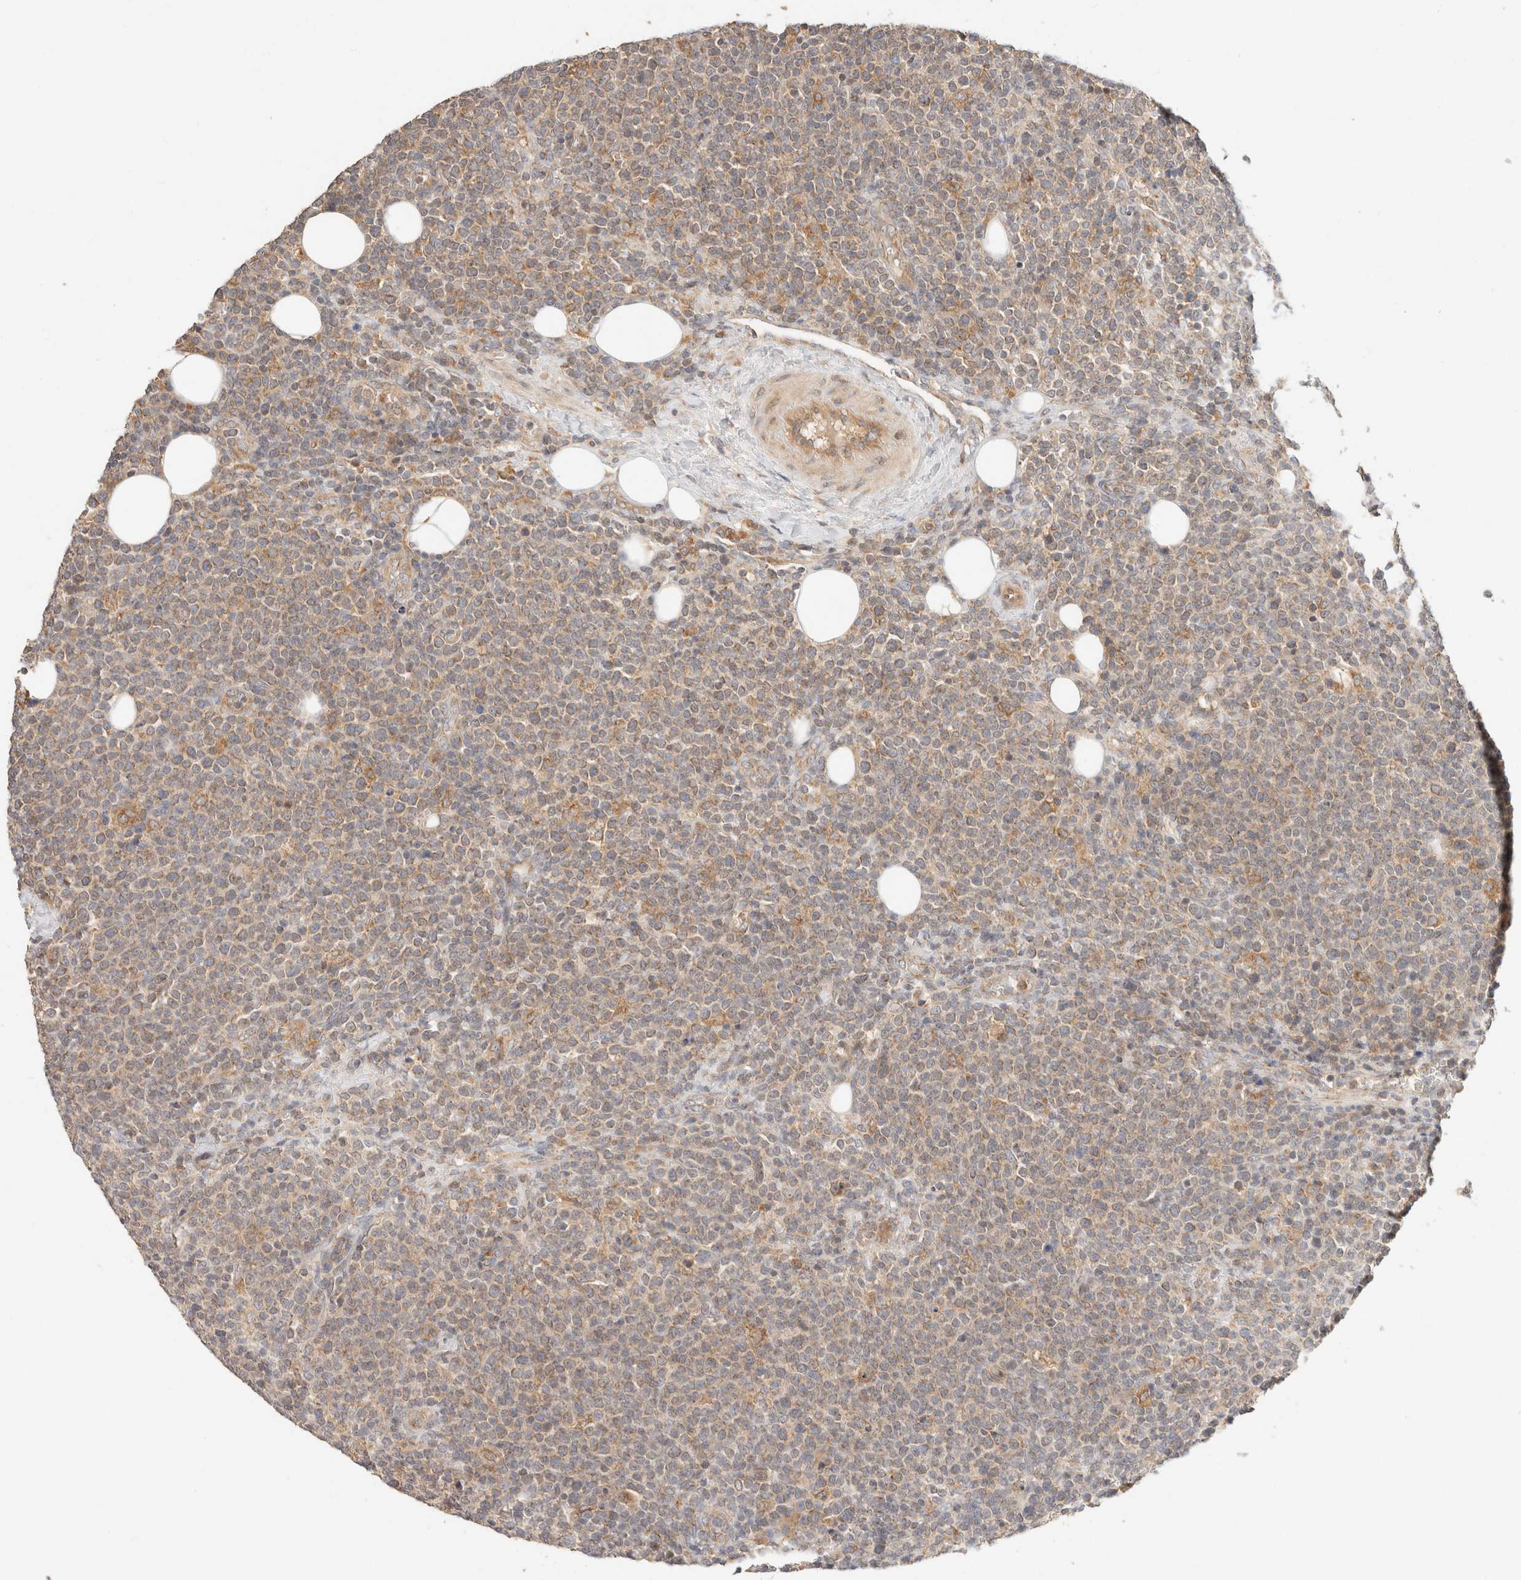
{"staining": {"intensity": "moderate", "quantity": "<25%", "location": "cytoplasmic/membranous"}, "tissue": "lymphoma", "cell_type": "Tumor cells", "image_type": "cancer", "snomed": [{"axis": "morphology", "description": "Malignant lymphoma, non-Hodgkin's type, High grade"}, {"axis": "topography", "description": "Lymph node"}], "caption": "Immunohistochemical staining of human lymphoma displays moderate cytoplasmic/membranous protein expression in about <25% of tumor cells.", "gene": "TACC1", "patient": {"sex": "male", "age": 61}}